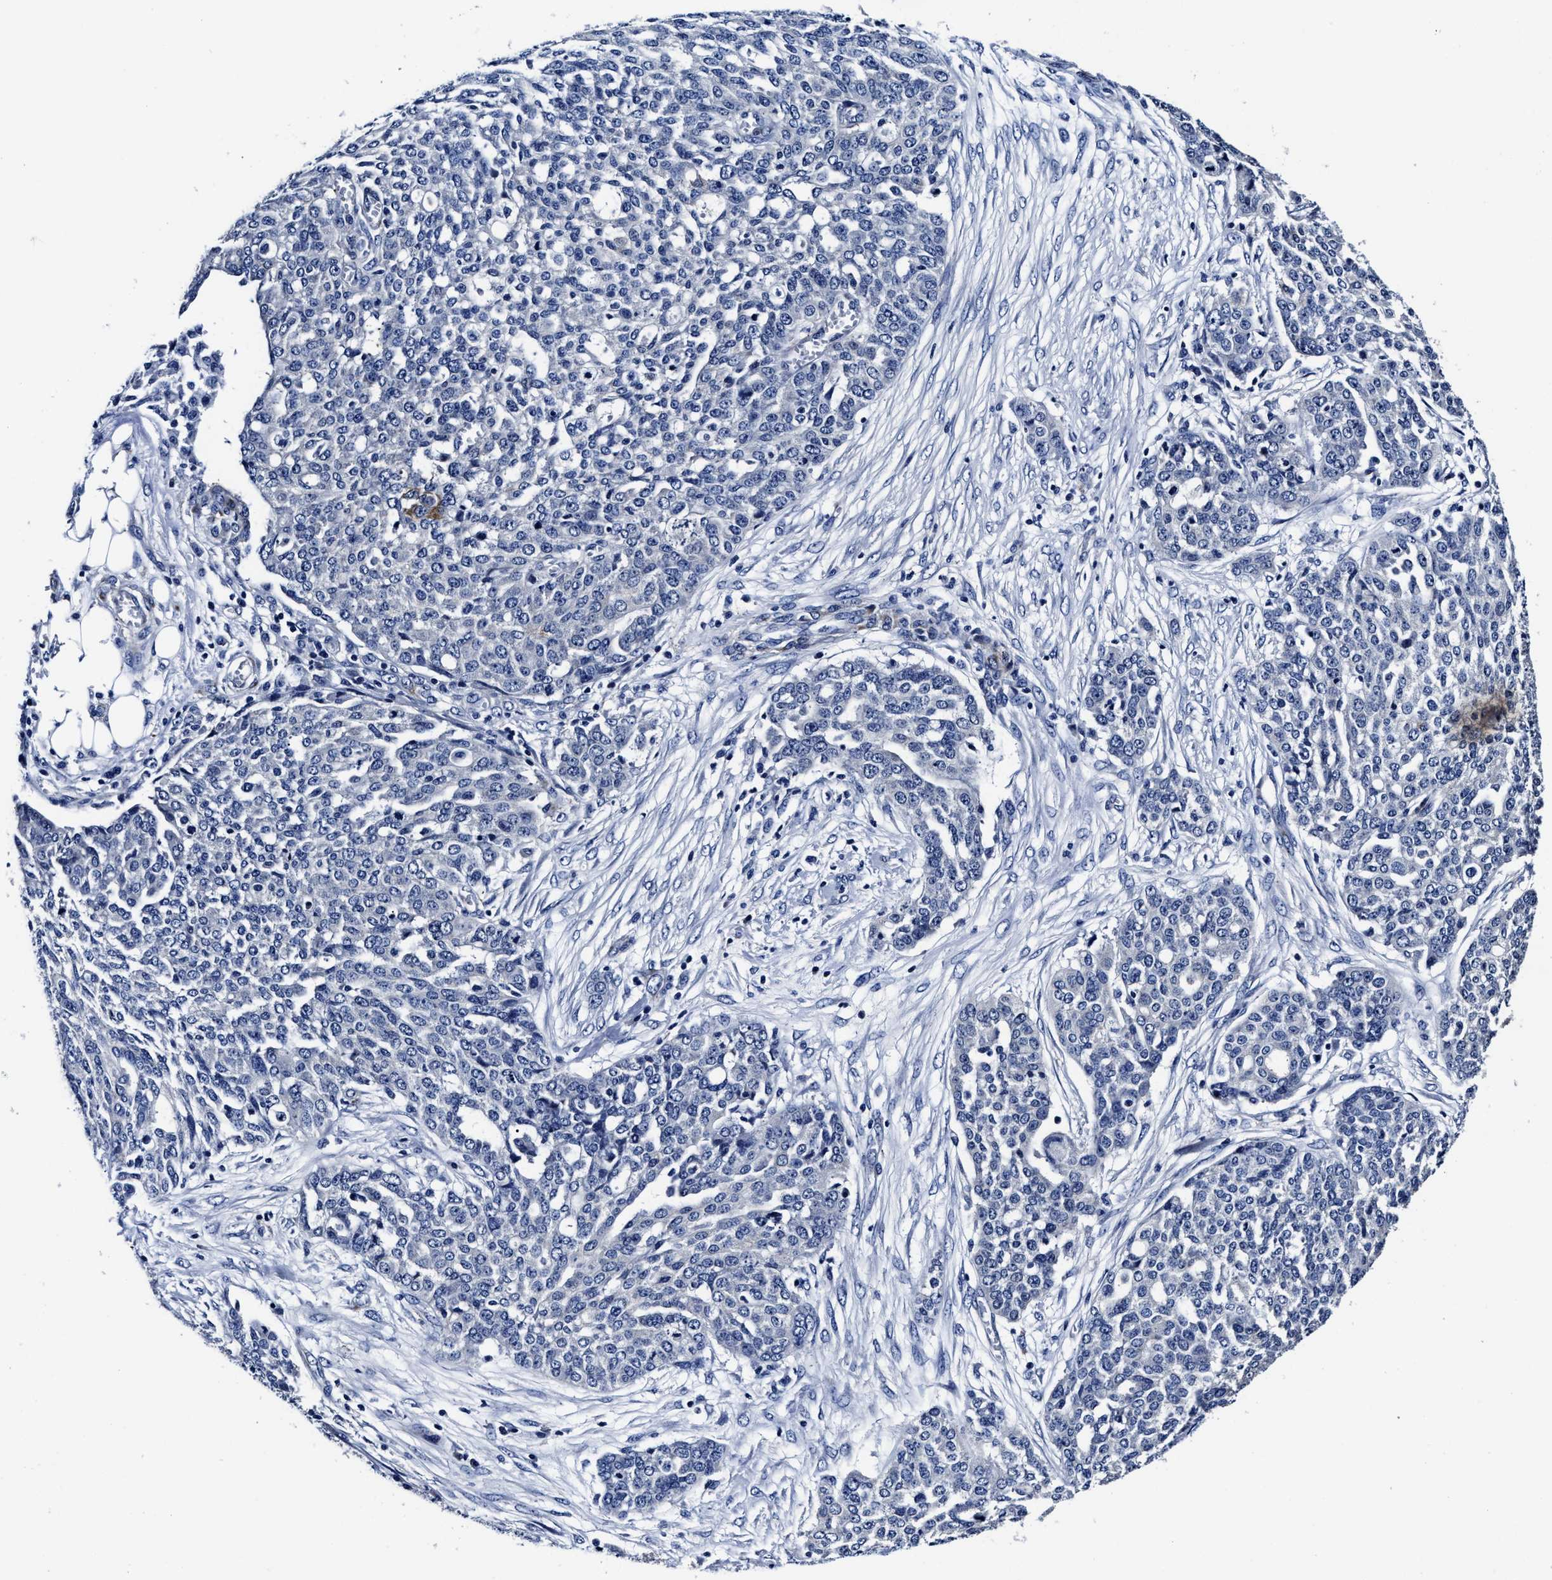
{"staining": {"intensity": "negative", "quantity": "none", "location": "none"}, "tissue": "ovarian cancer", "cell_type": "Tumor cells", "image_type": "cancer", "snomed": [{"axis": "morphology", "description": "Cystadenocarcinoma, serous, NOS"}, {"axis": "topography", "description": "Soft tissue"}, {"axis": "topography", "description": "Ovary"}], "caption": "The micrograph exhibits no significant expression in tumor cells of ovarian cancer. Nuclei are stained in blue.", "gene": "OLFML2A", "patient": {"sex": "female", "age": 57}}